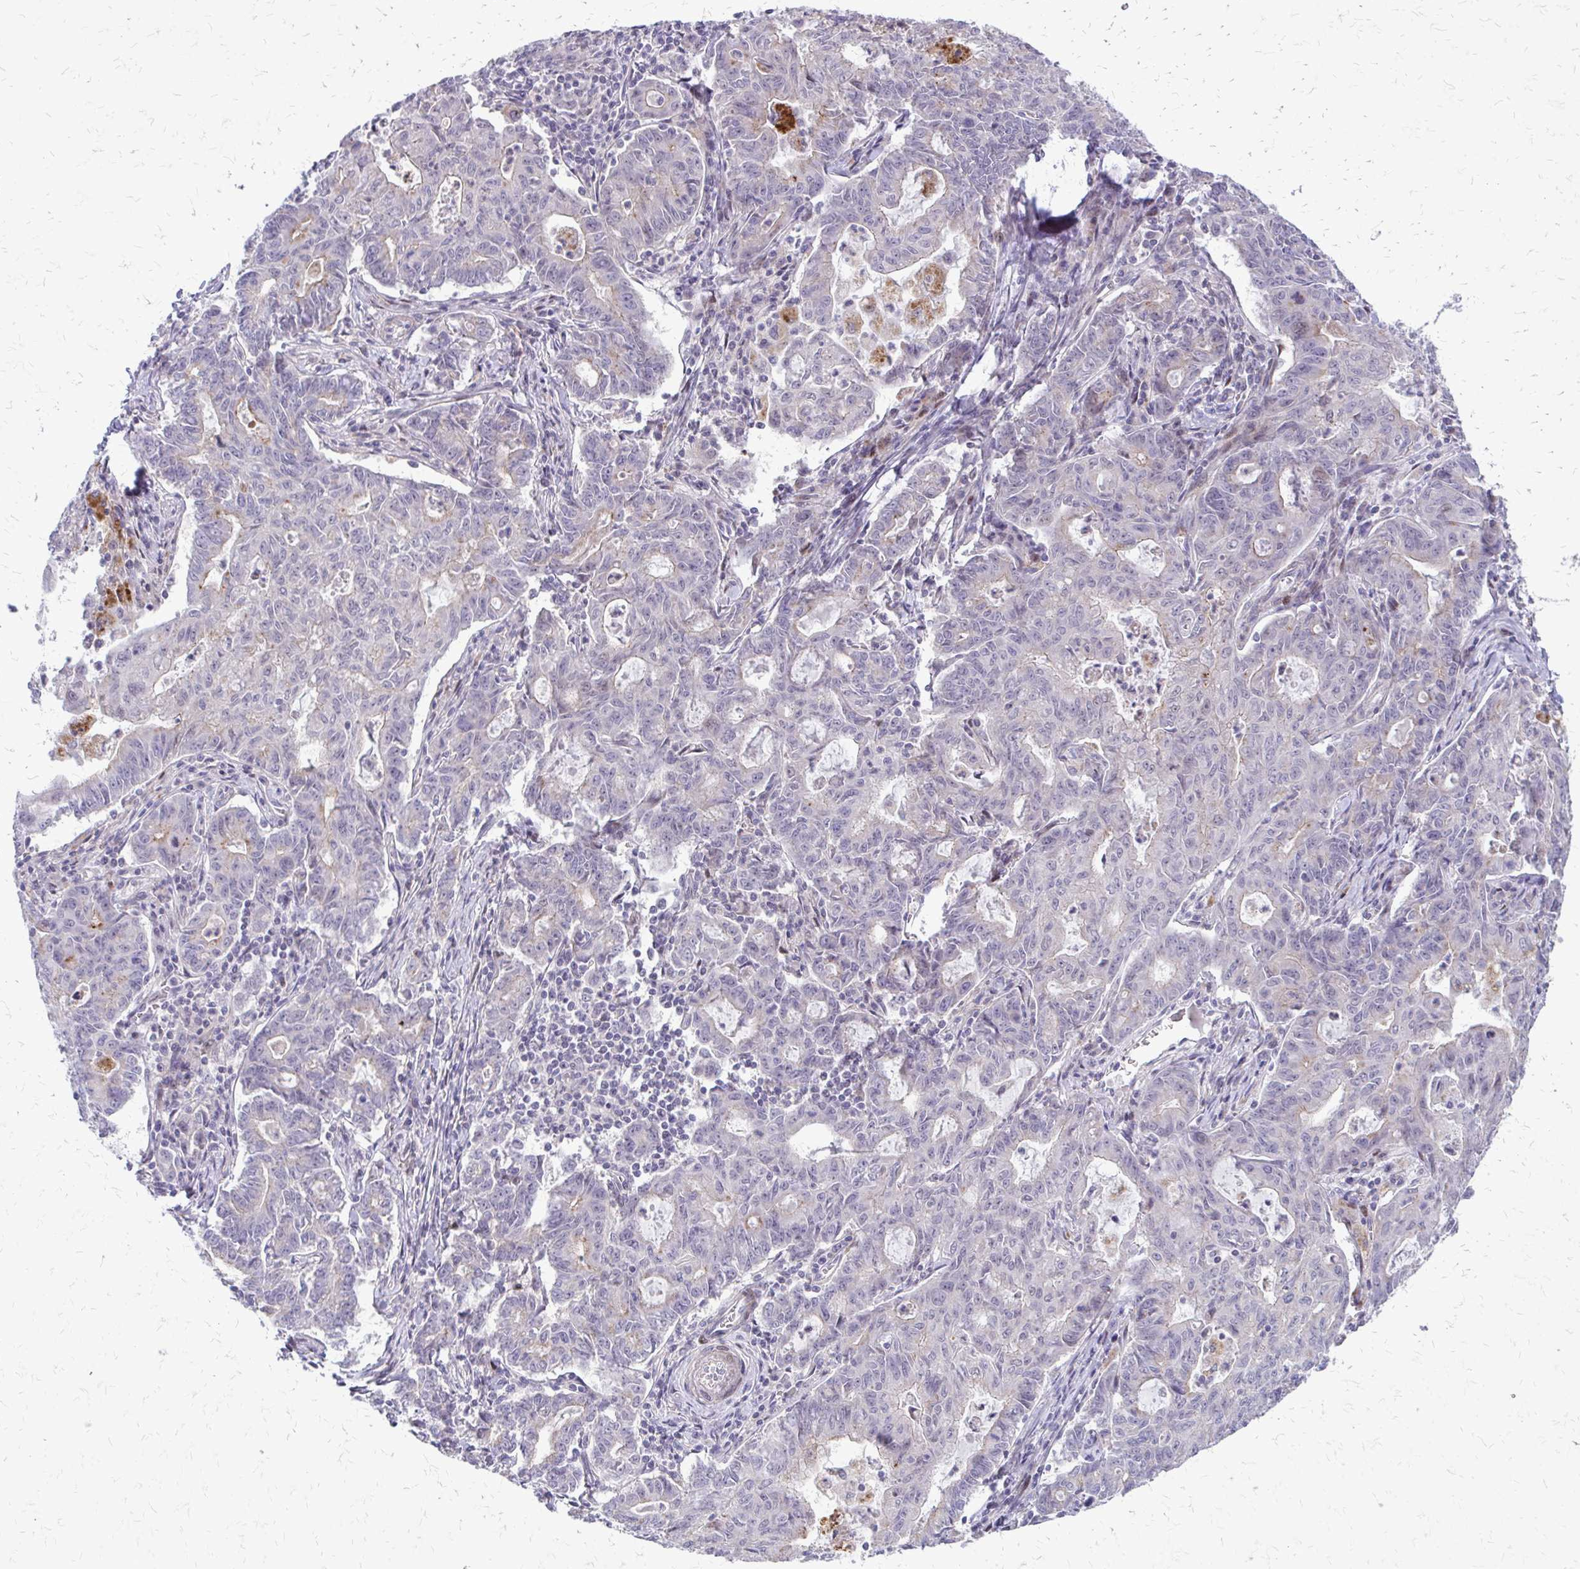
{"staining": {"intensity": "negative", "quantity": "none", "location": "none"}, "tissue": "stomach cancer", "cell_type": "Tumor cells", "image_type": "cancer", "snomed": [{"axis": "morphology", "description": "Adenocarcinoma, NOS"}, {"axis": "topography", "description": "Stomach, upper"}], "caption": "DAB immunohistochemical staining of human stomach cancer (adenocarcinoma) exhibits no significant positivity in tumor cells. (DAB (3,3'-diaminobenzidine) immunohistochemistry (IHC) with hematoxylin counter stain).", "gene": "PPDPFL", "patient": {"sex": "female", "age": 79}}